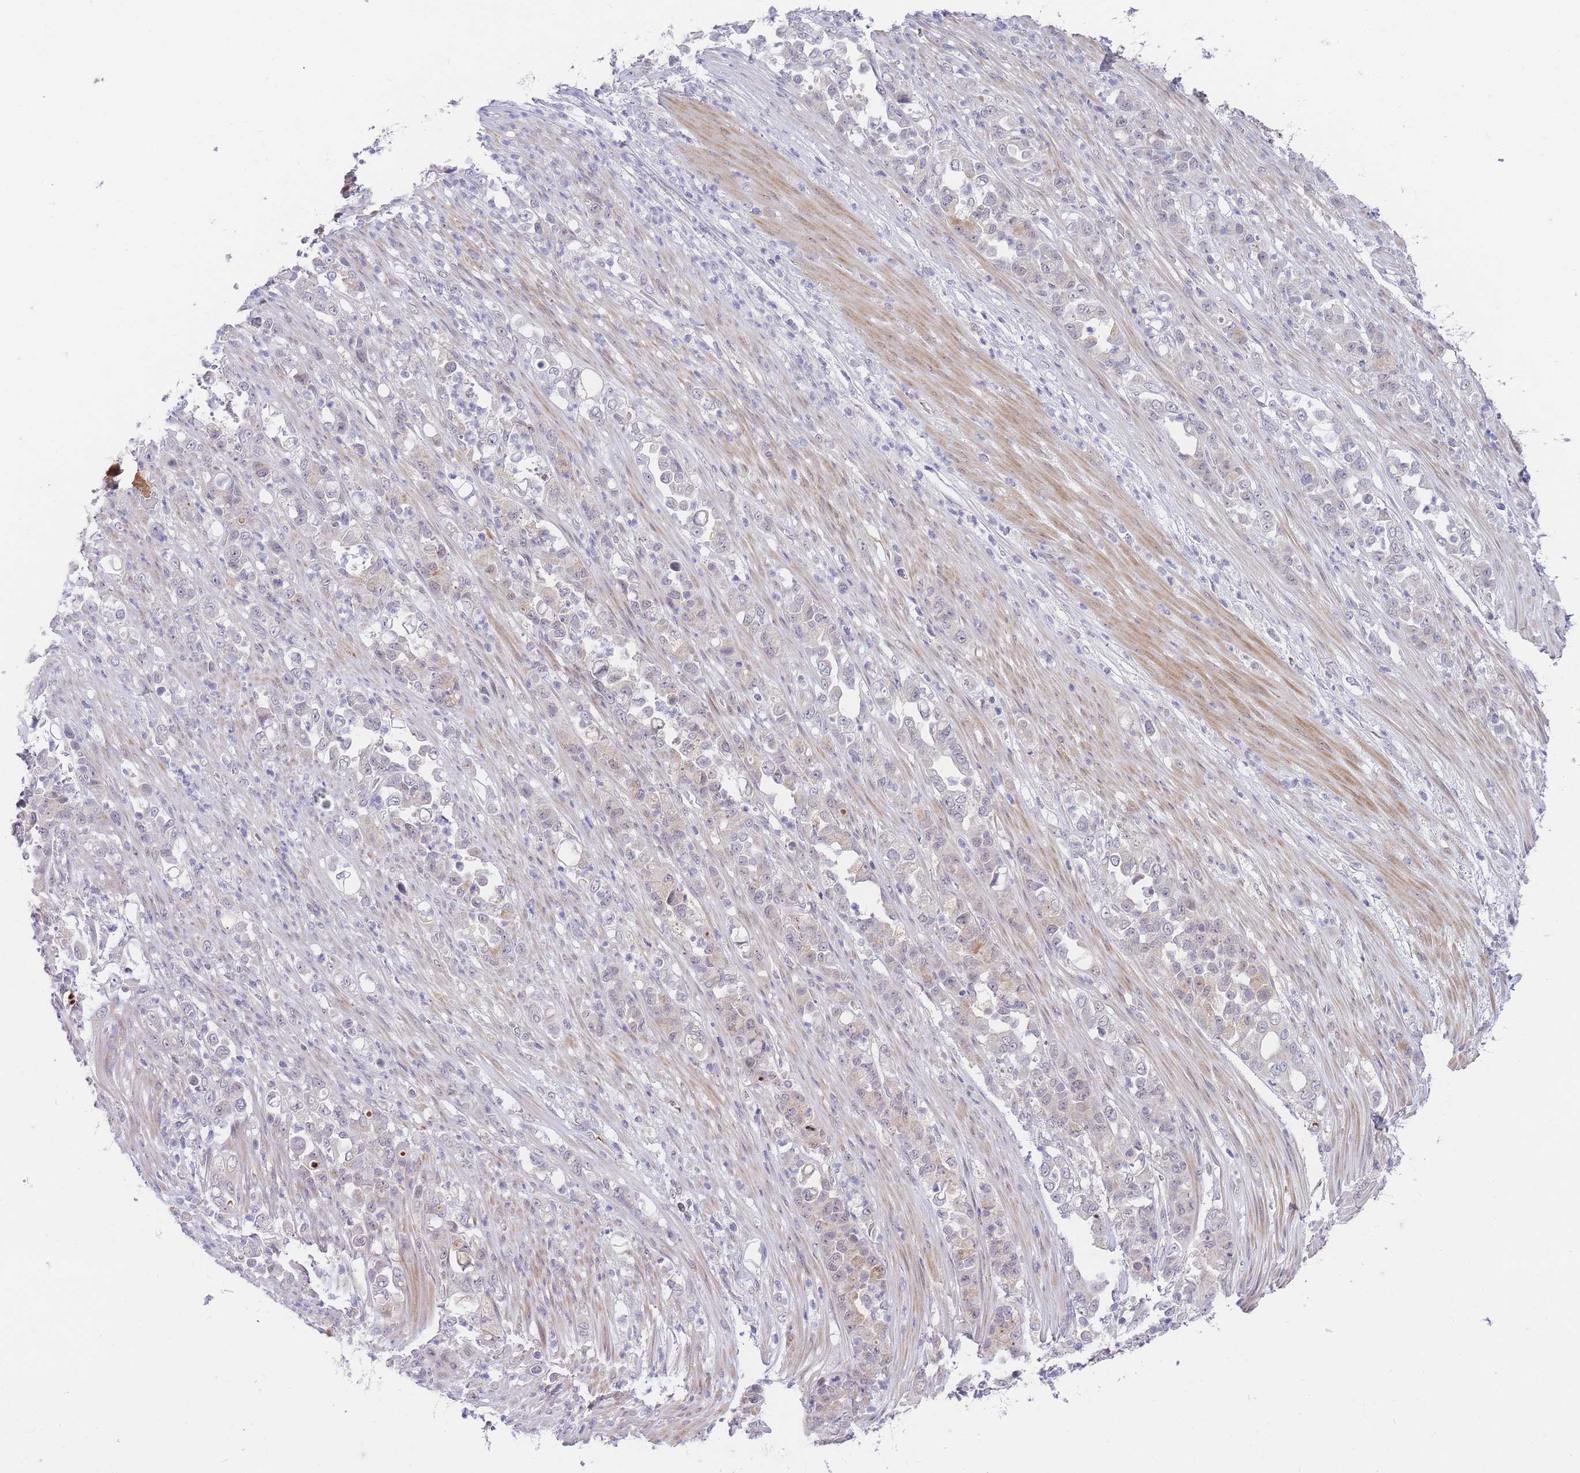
{"staining": {"intensity": "negative", "quantity": "none", "location": "none"}, "tissue": "stomach cancer", "cell_type": "Tumor cells", "image_type": "cancer", "snomed": [{"axis": "morphology", "description": "Normal tissue, NOS"}, {"axis": "morphology", "description": "Adenocarcinoma, NOS"}, {"axis": "topography", "description": "Stomach"}], "caption": "High power microscopy photomicrograph of an immunohistochemistry (IHC) photomicrograph of stomach adenocarcinoma, revealing no significant positivity in tumor cells.", "gene": "SLC25A33", "patient": {"sex": "female", "age": 79}}